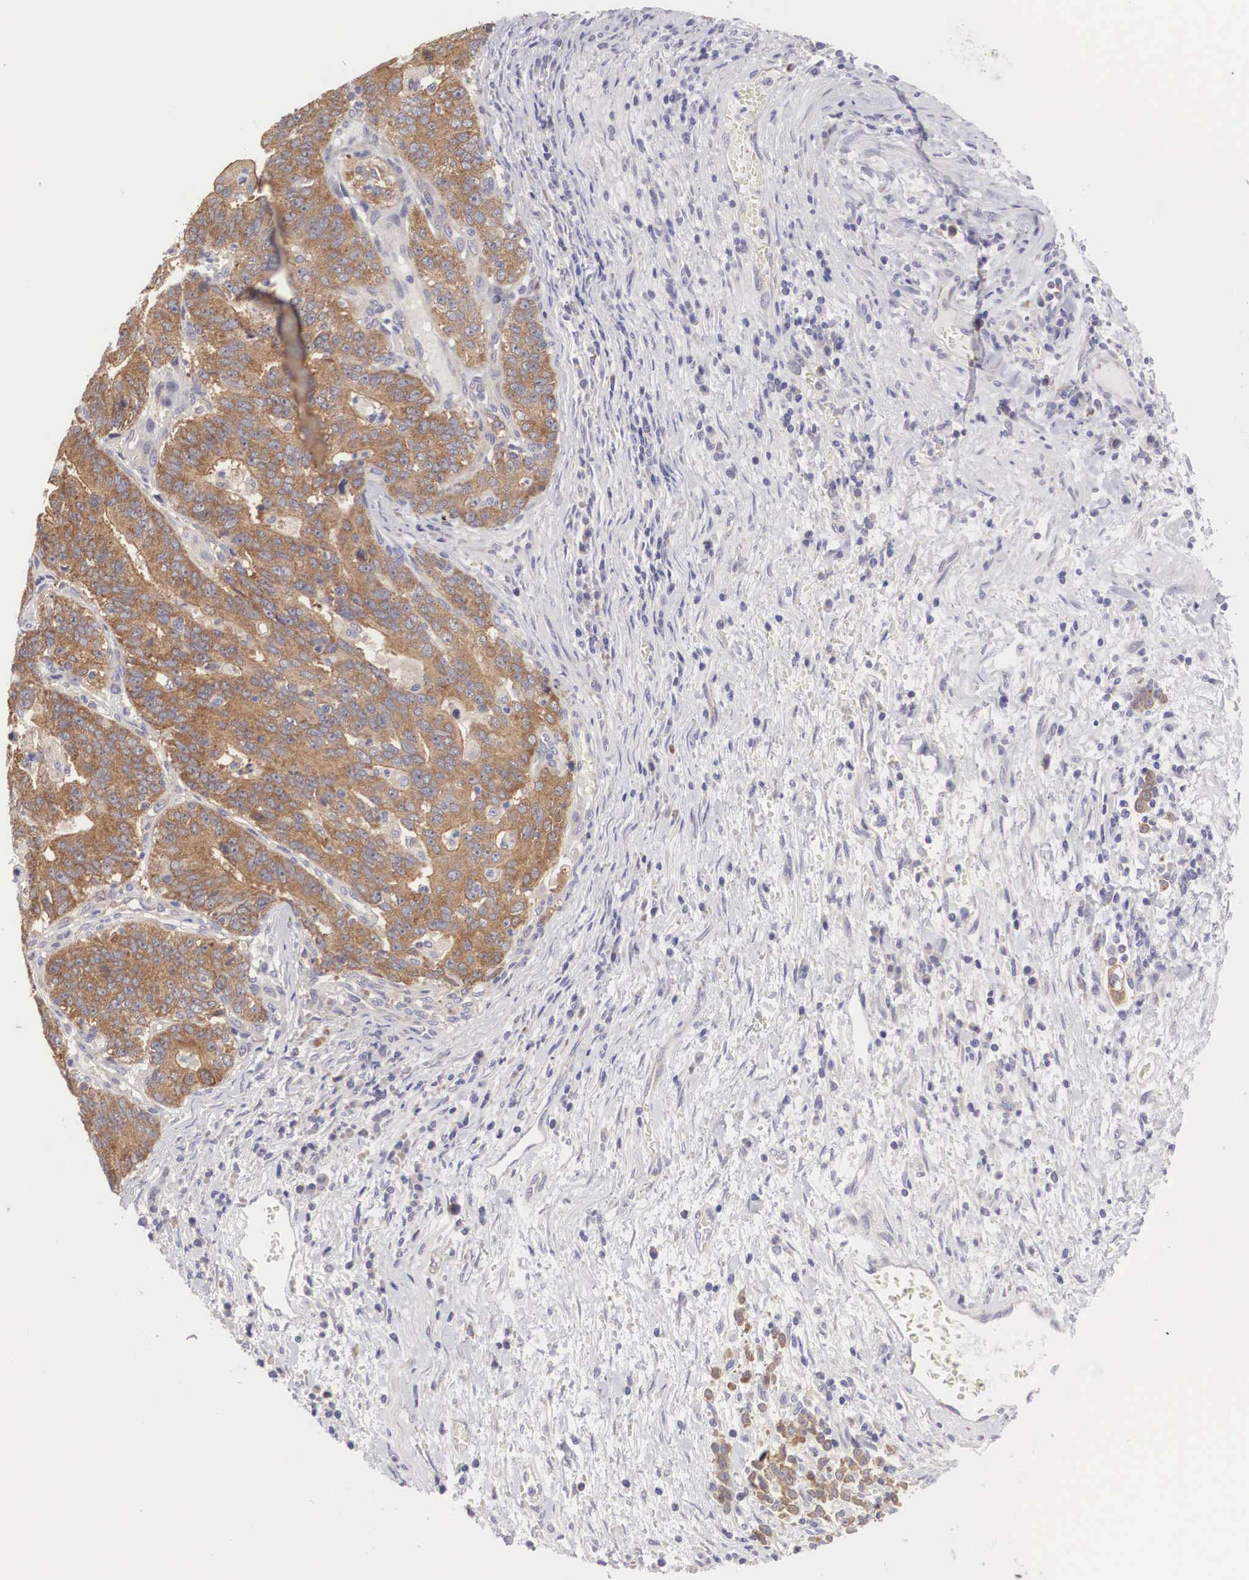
{"staining": {"intensity": "strong", "quantity": ">75%", "location": "cytoplasmic/membranous"}, "tissue": "stomach cancer", "cell_type": "Tumor cells", "image_type": "cancer", "snomed": [{"axis": "morphology", "description": "Adenocarcinoma, NOS"}, {"axis": "topography", "description": "Stomach, upper"}], "caption": "IHC staining of stomach cancer, which shows high levels of strong cytoplasmic/membranous expression in about >75% of tumor cells indicating strong cytoplasmic/membranous protein expression. The staining was performed using DAB (brown) for protein detection and nuclei were counterstained in hematoxylin (blue).", "gene": "TXLNG", "patient": {"sex": "female", "age": 50}}